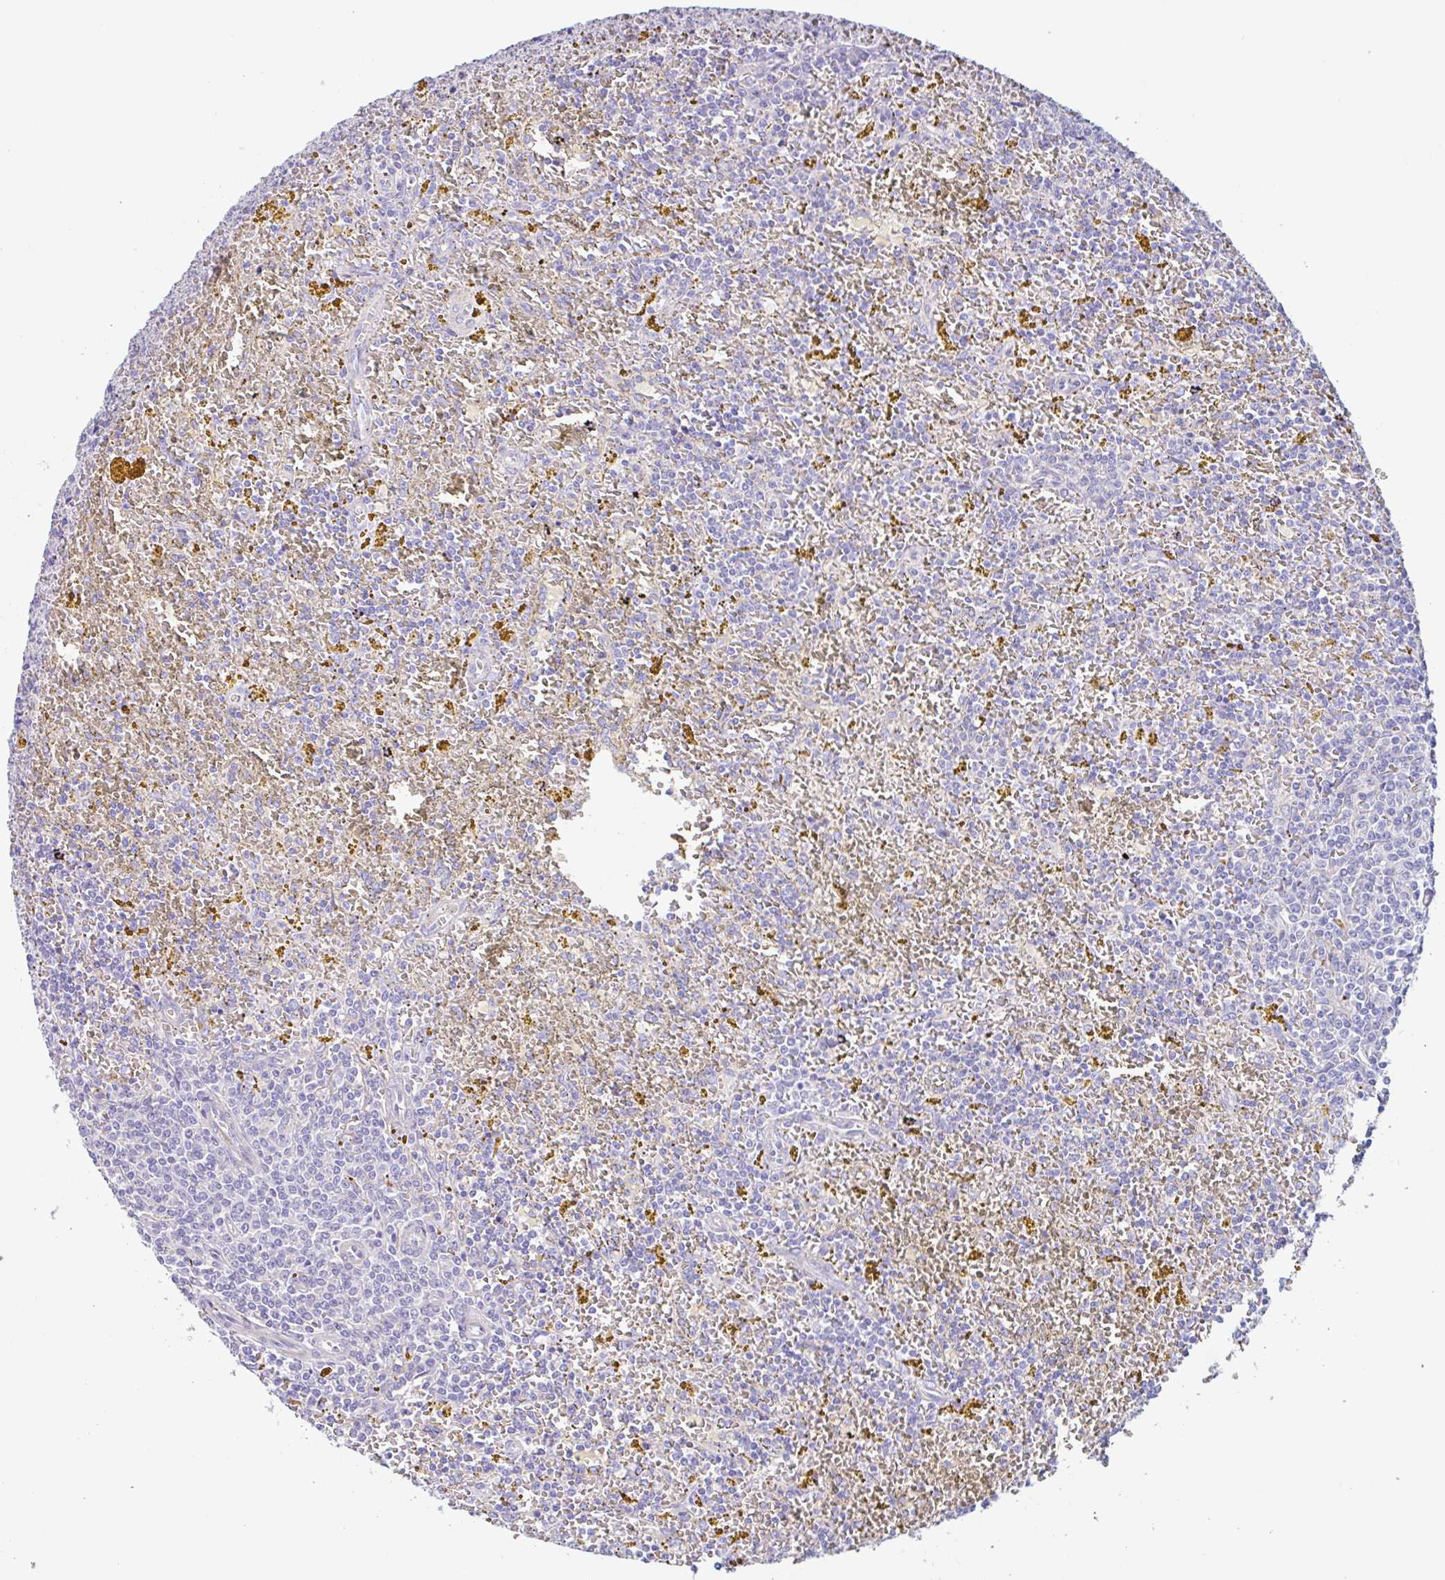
{"staining": {"intensity": "negative", "quantity": "none", "location": "none"}, "tissue": "lymphoma", "cell_type": "Tumor cells", "image_type": "cancer", "snomed": [{"axis": "morphology", "description": "Malignant lymphoma, non-Hodgkin's type, Low grade"}, {"axis": "topography", "description": "Spleen"}, {"axis": "topography", "description": "Lymph node"}], "caption": "IHC of human lymphoma demonstrates no expression in tumor cells. (Brightfield microscopy of DAB immunohistochemistry (IHC) at high magnification).", "gene": "LENG9", "patient": {"sex": "female", "age": 66}}